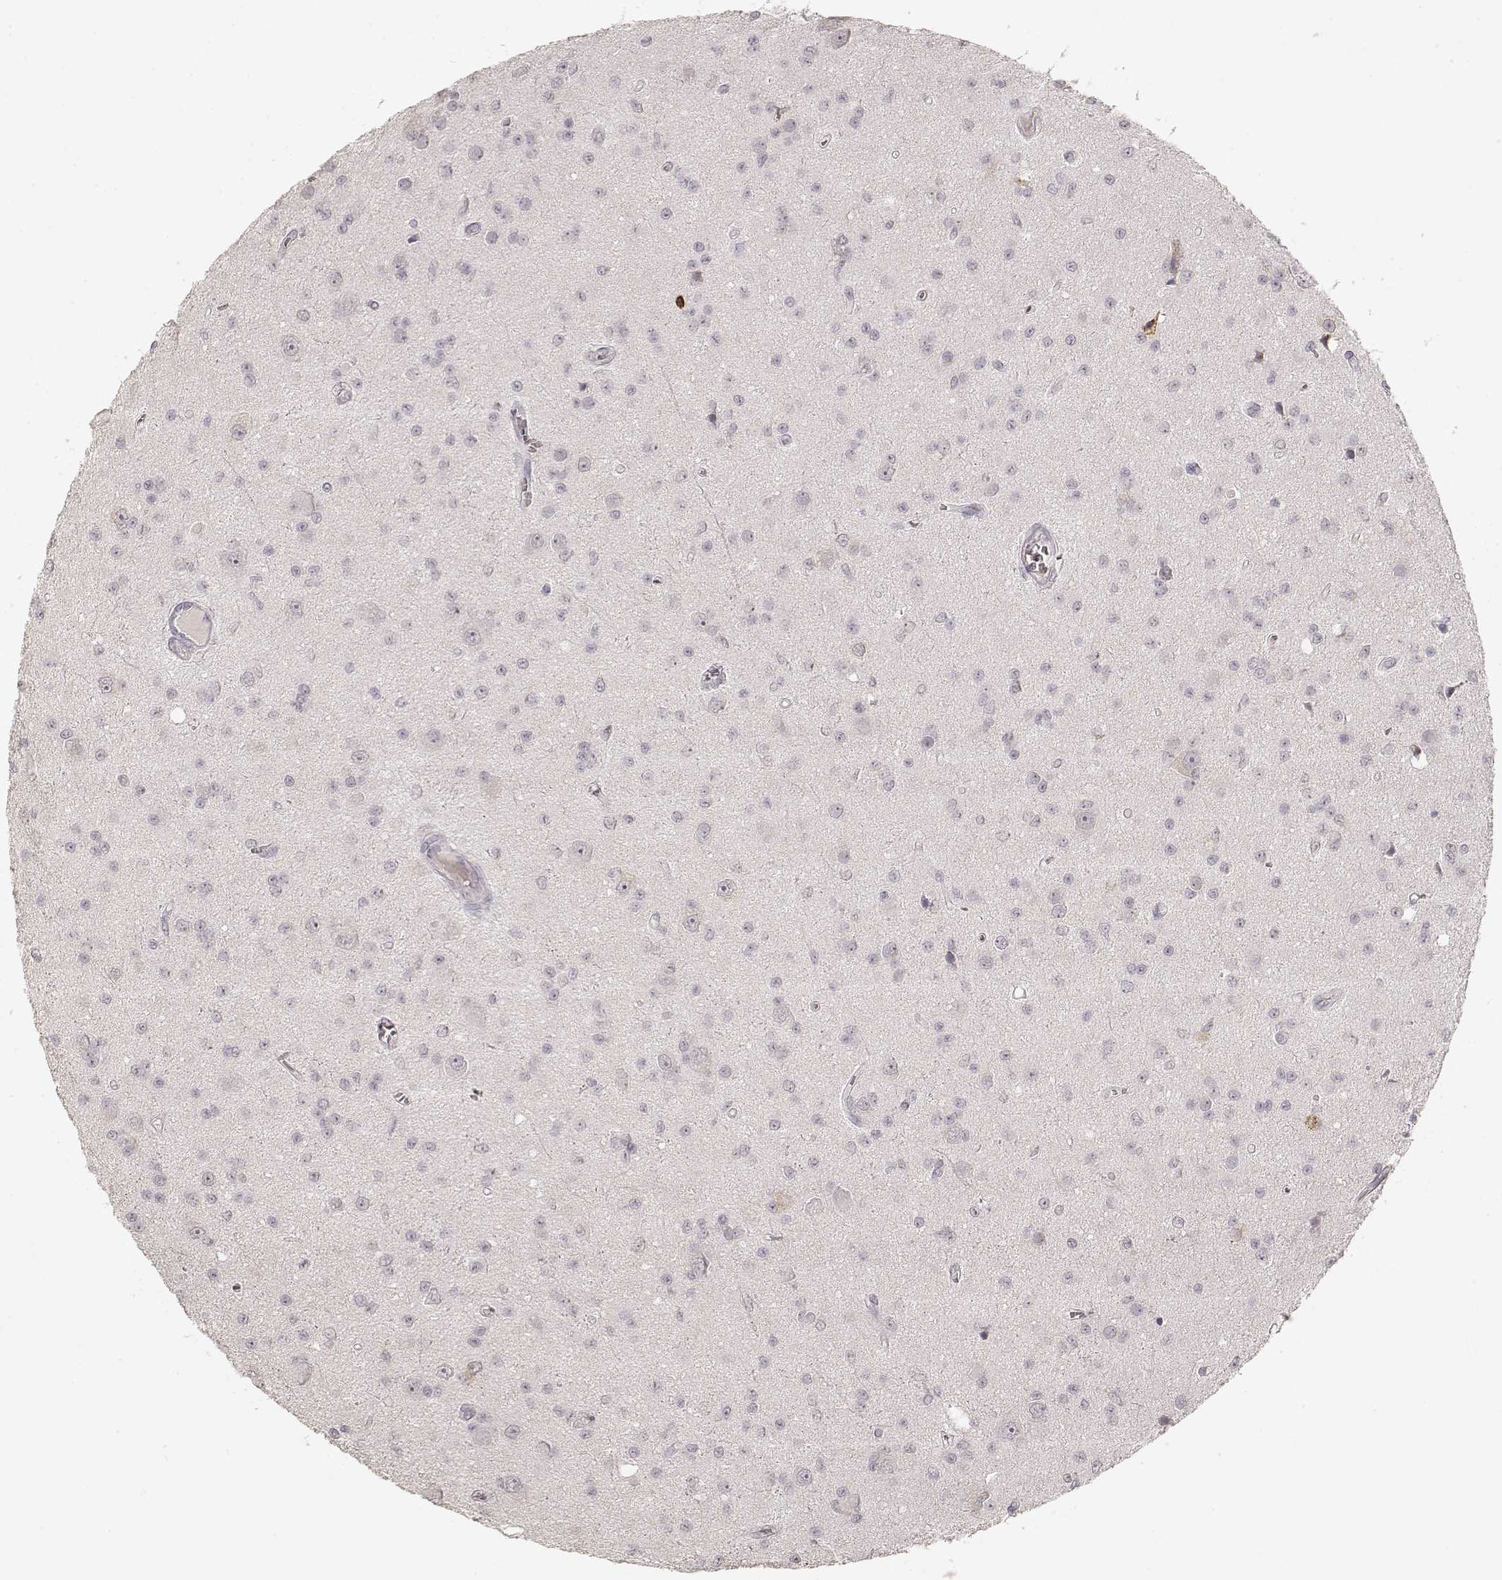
{"staining": {"intensity": "negative", "quantity": "none", "location": "none"}, "tissue": "glioma", "cell_type": "Tumor cells", "image_type": "cancer", "snomed": [{"axis": "morphology", "description": "Glioma, malignant, Low grade"}, {"axis": "topography", "description": "Brain"}], "caption": "DAB (3,3'-diaminobenzidine) immunohistochemical staining of malignant low-grade glioma exhibits no significant expression in tumor cells.", "gene": "LAMC2", "patient": {"sex": "female", "age": 45}}